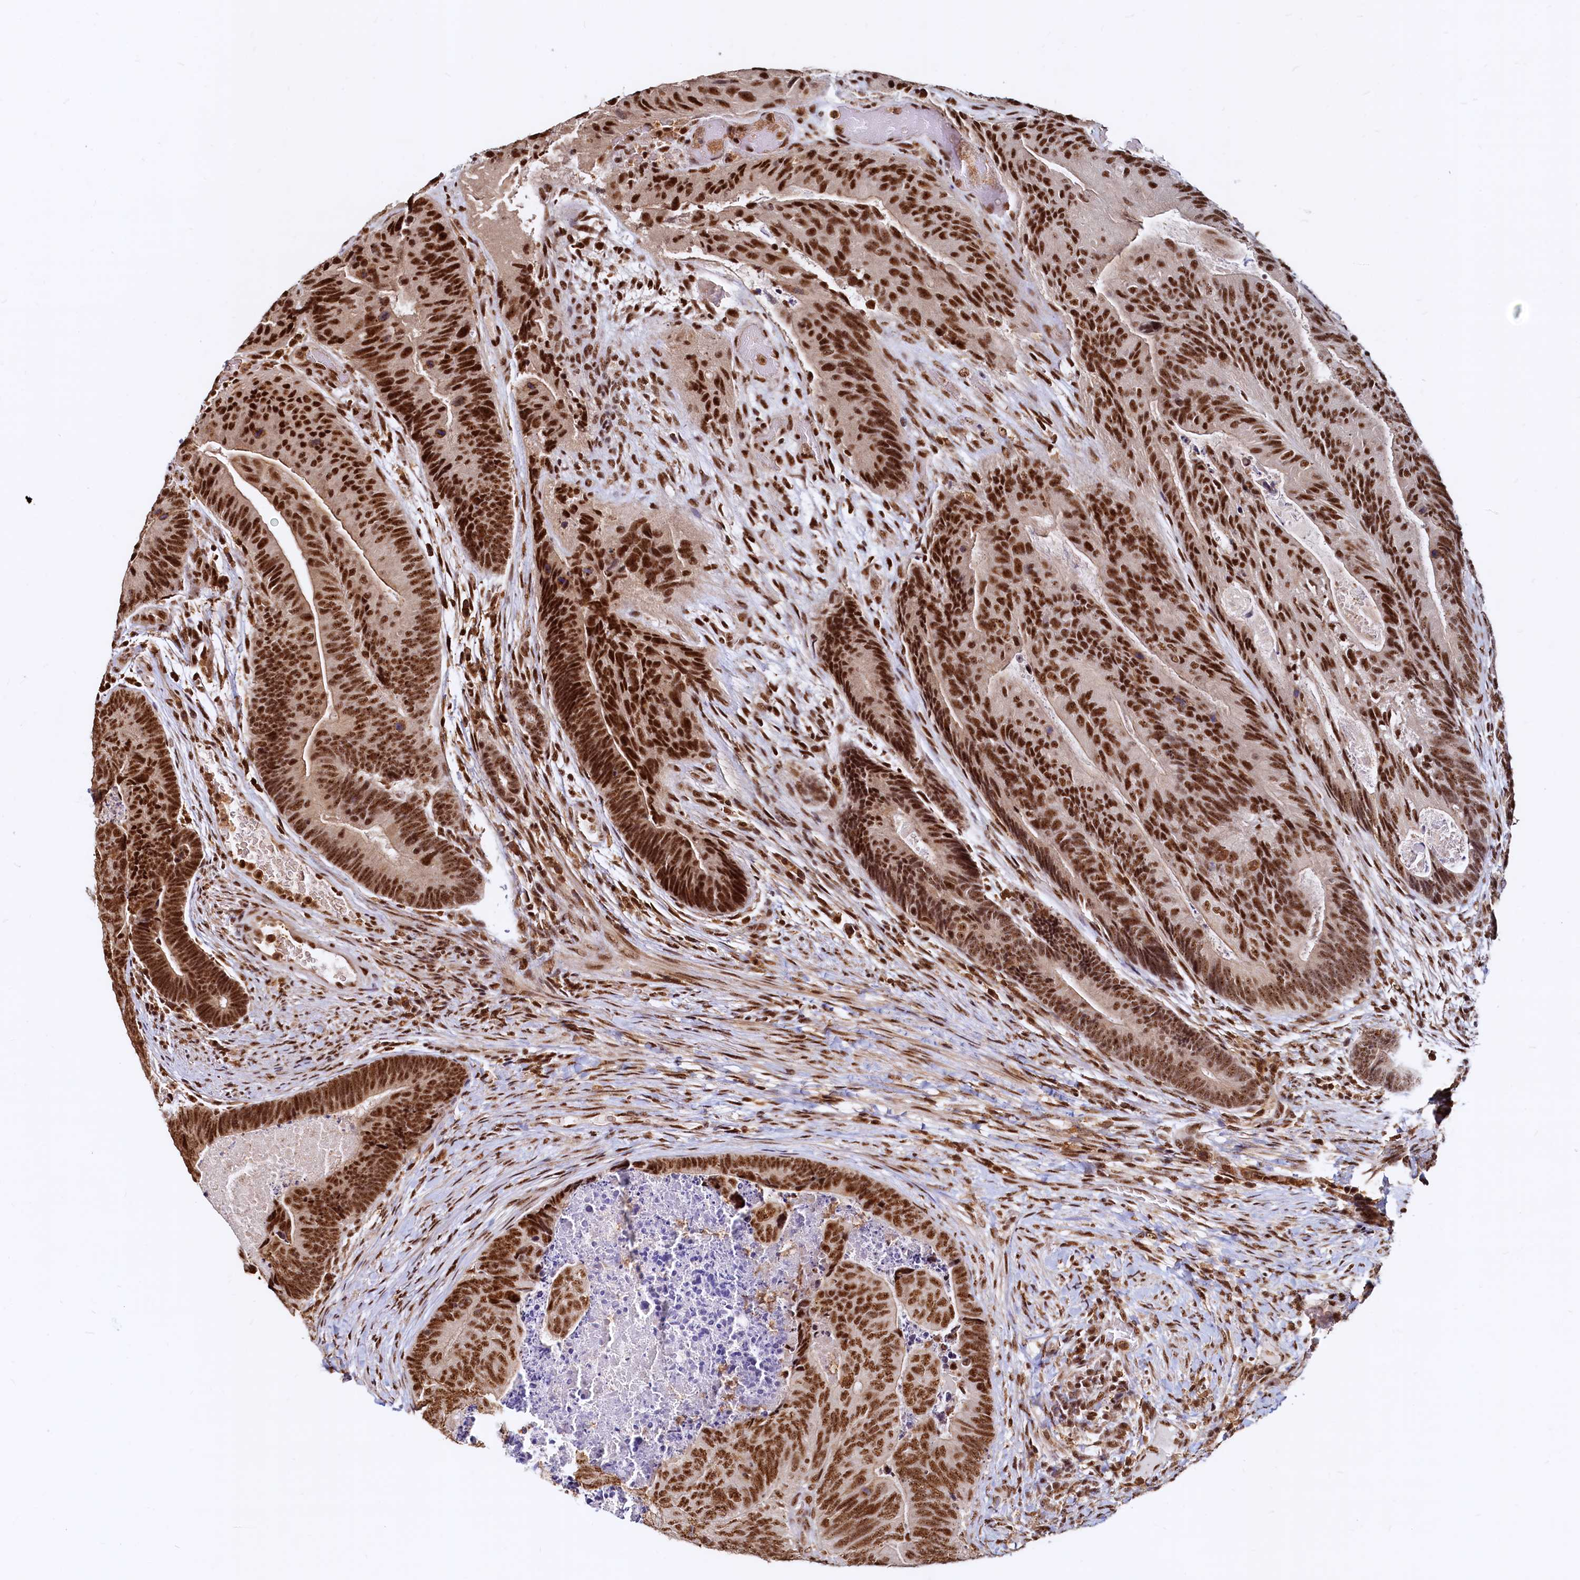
{"staining": {"intensity": "strong", "quantity": ">75%", "location": "cytoplasmic/membranous,nuclear"}, "tissue": "colorectal cancer", "cell_type": "Tumor cells", "image_type": "cancer", "snomed": [{"axis": "morphology", "description": "Adenocarcinoma, NOS"}, {"axis": "topography", "description": "Colon"}], "caption": "Adenocarcinoma (colorectal) was stained to show a protein in brown. There is high levels of strong cytoplasmic/membranous and nuclear expression in about >75% of tumor cells.", "gene": "RSRC2", "patient": {"sex": "female", "age": 67}}